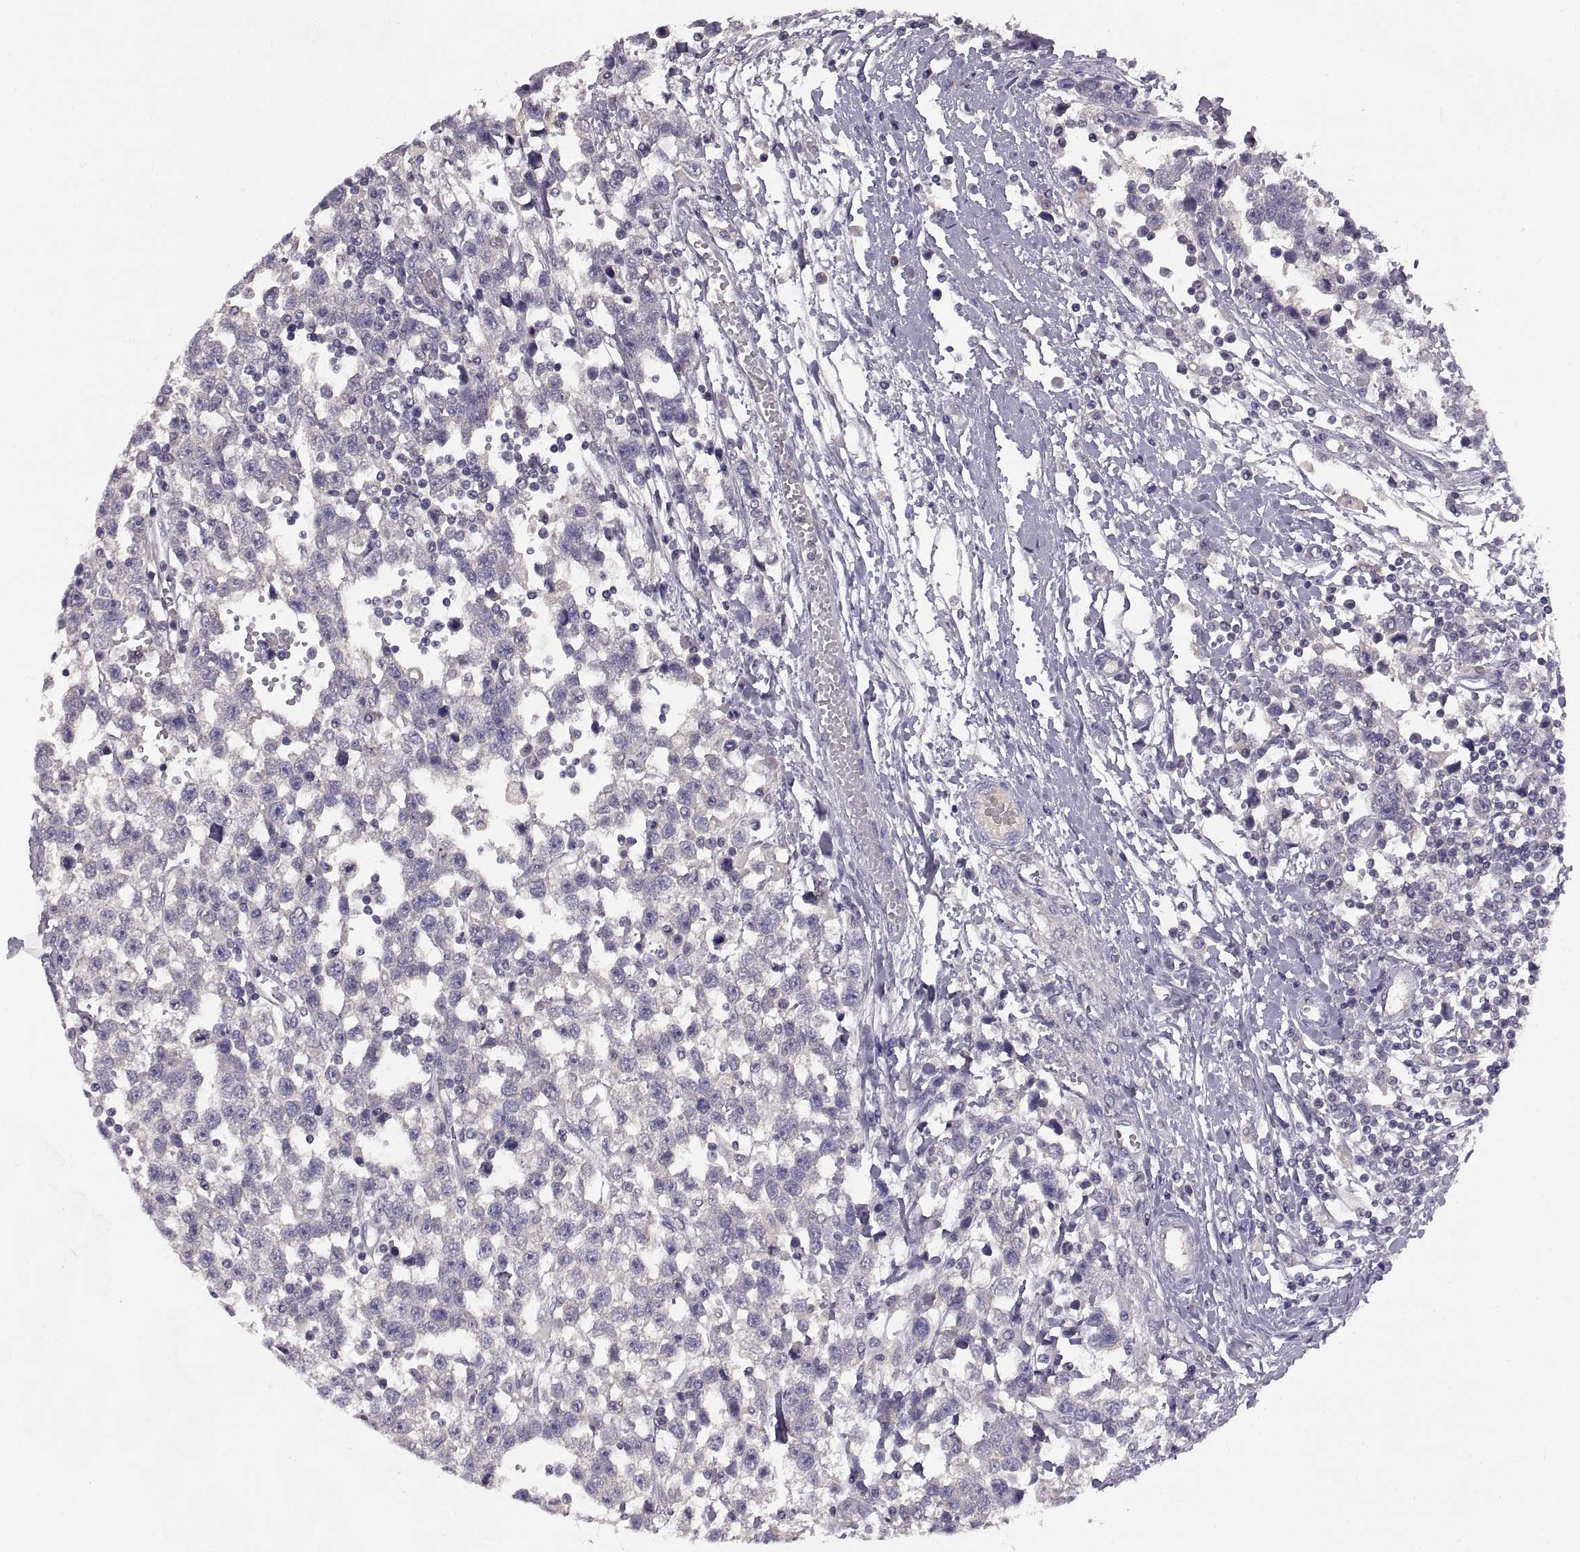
{"staining": {"intensity": "negative", "quantity": "none", "location": "none"}, "tissue": "testis cancer", "cell_type": "Tumor cells", "image_type": "cancer", "snomed": [{"axis": "morphology", "description": "Seminoma, NOS"}, {"axis": "topography", "description": "Testis"}], "caption": "Immunohistochemical staining of testis seminoma reveals no significant positivity in tumor cells.", "gene": "ADAM32", "patient": {"sex": "male", "age": 34}}